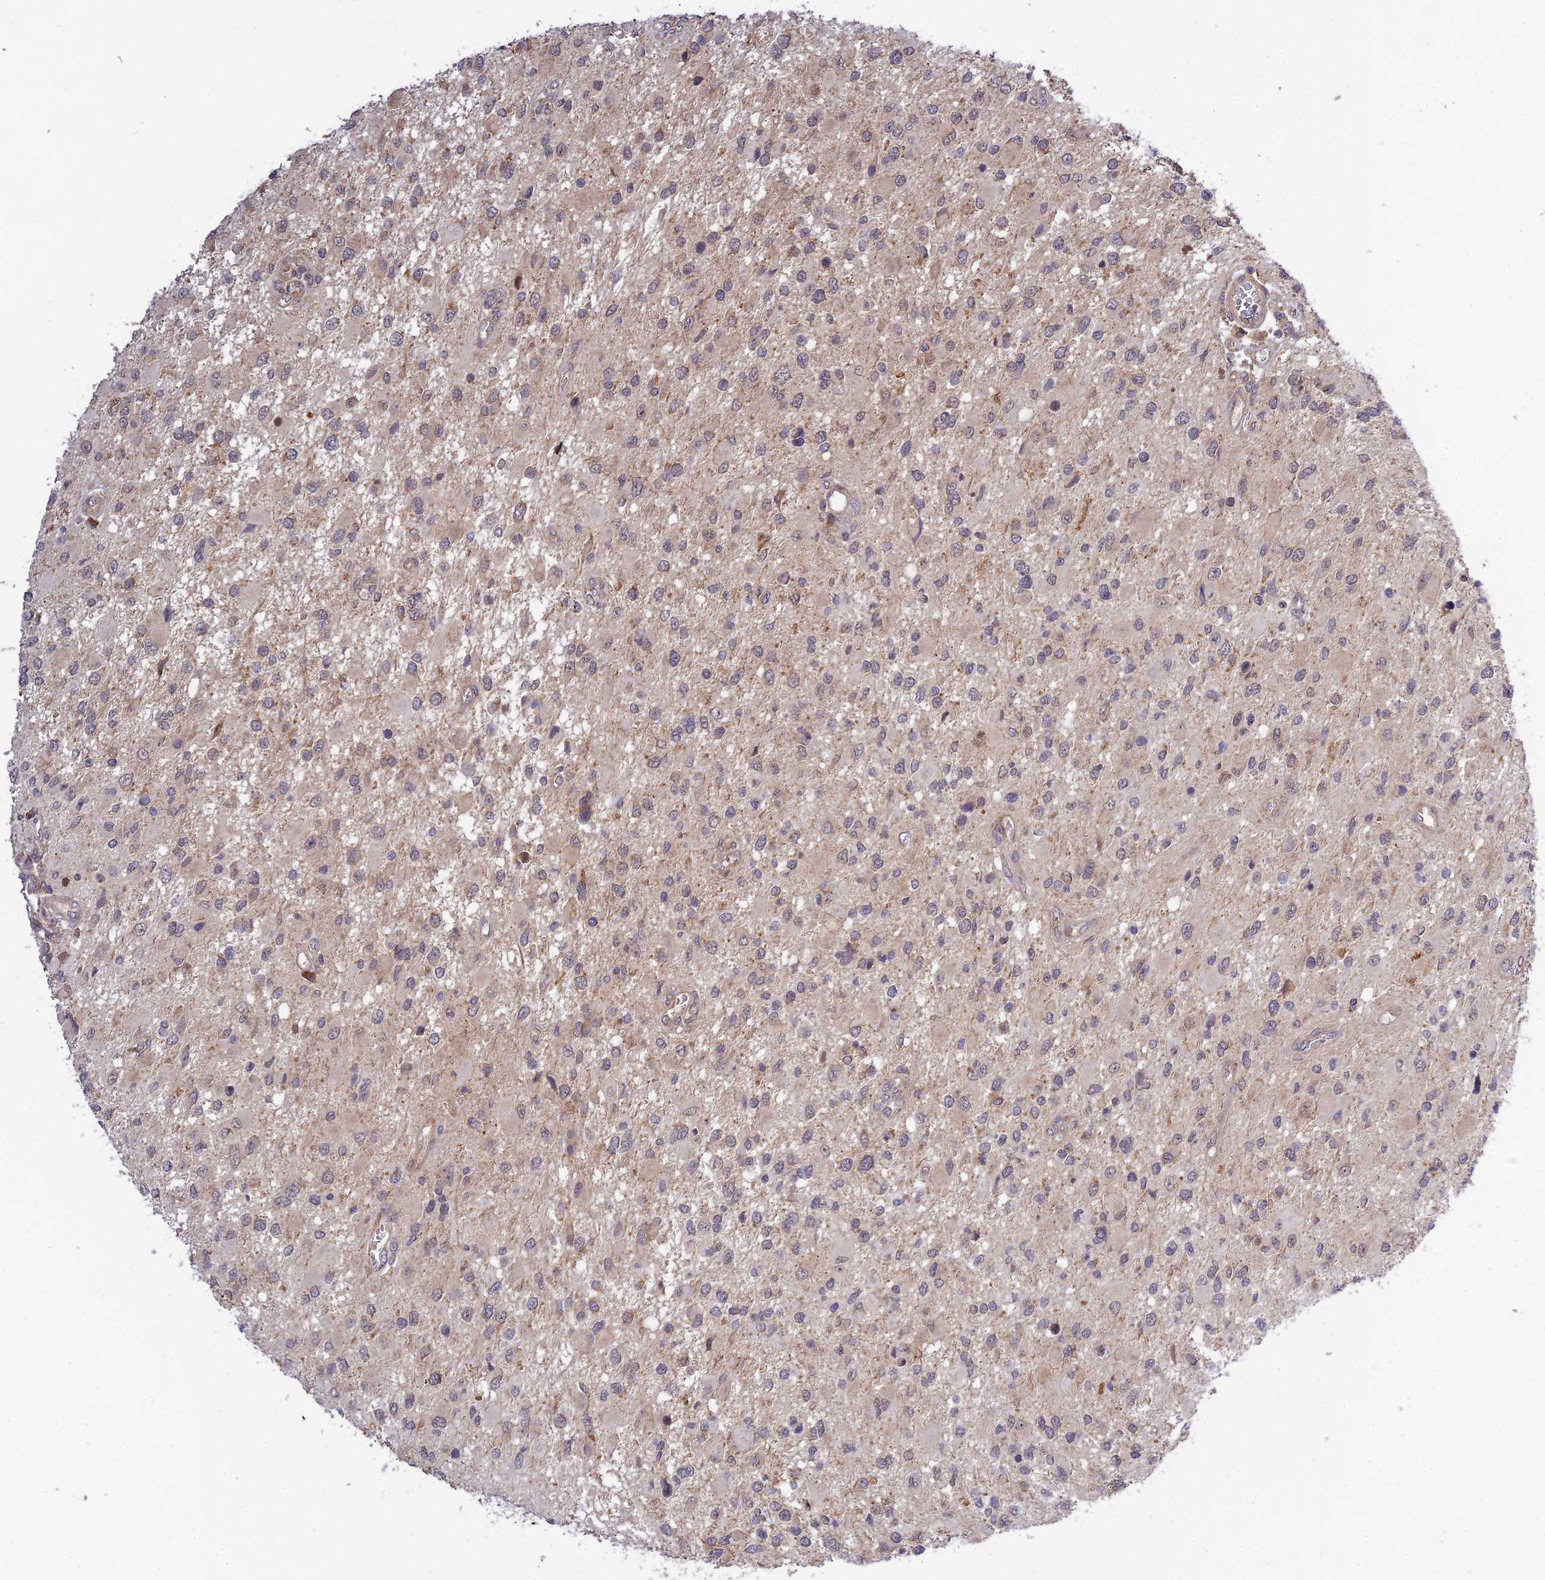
{"staining": {"intensity": "negative", "quantity": "none", "location": "none"}, "tissue": "glioma", "cell_type": "Tumor cells", "image_type": "cancer", "snomed": [{"axis": "morphology", "description": "Glioma, malignant, High grade"}, {"axis": "topography", "description": "Brain"}], "caption": "The histopathology image shows no significant staining in tumor cells of glioma.", "gene": "PLEKHG2", "patient": {"sex": "male", "age": 53}}